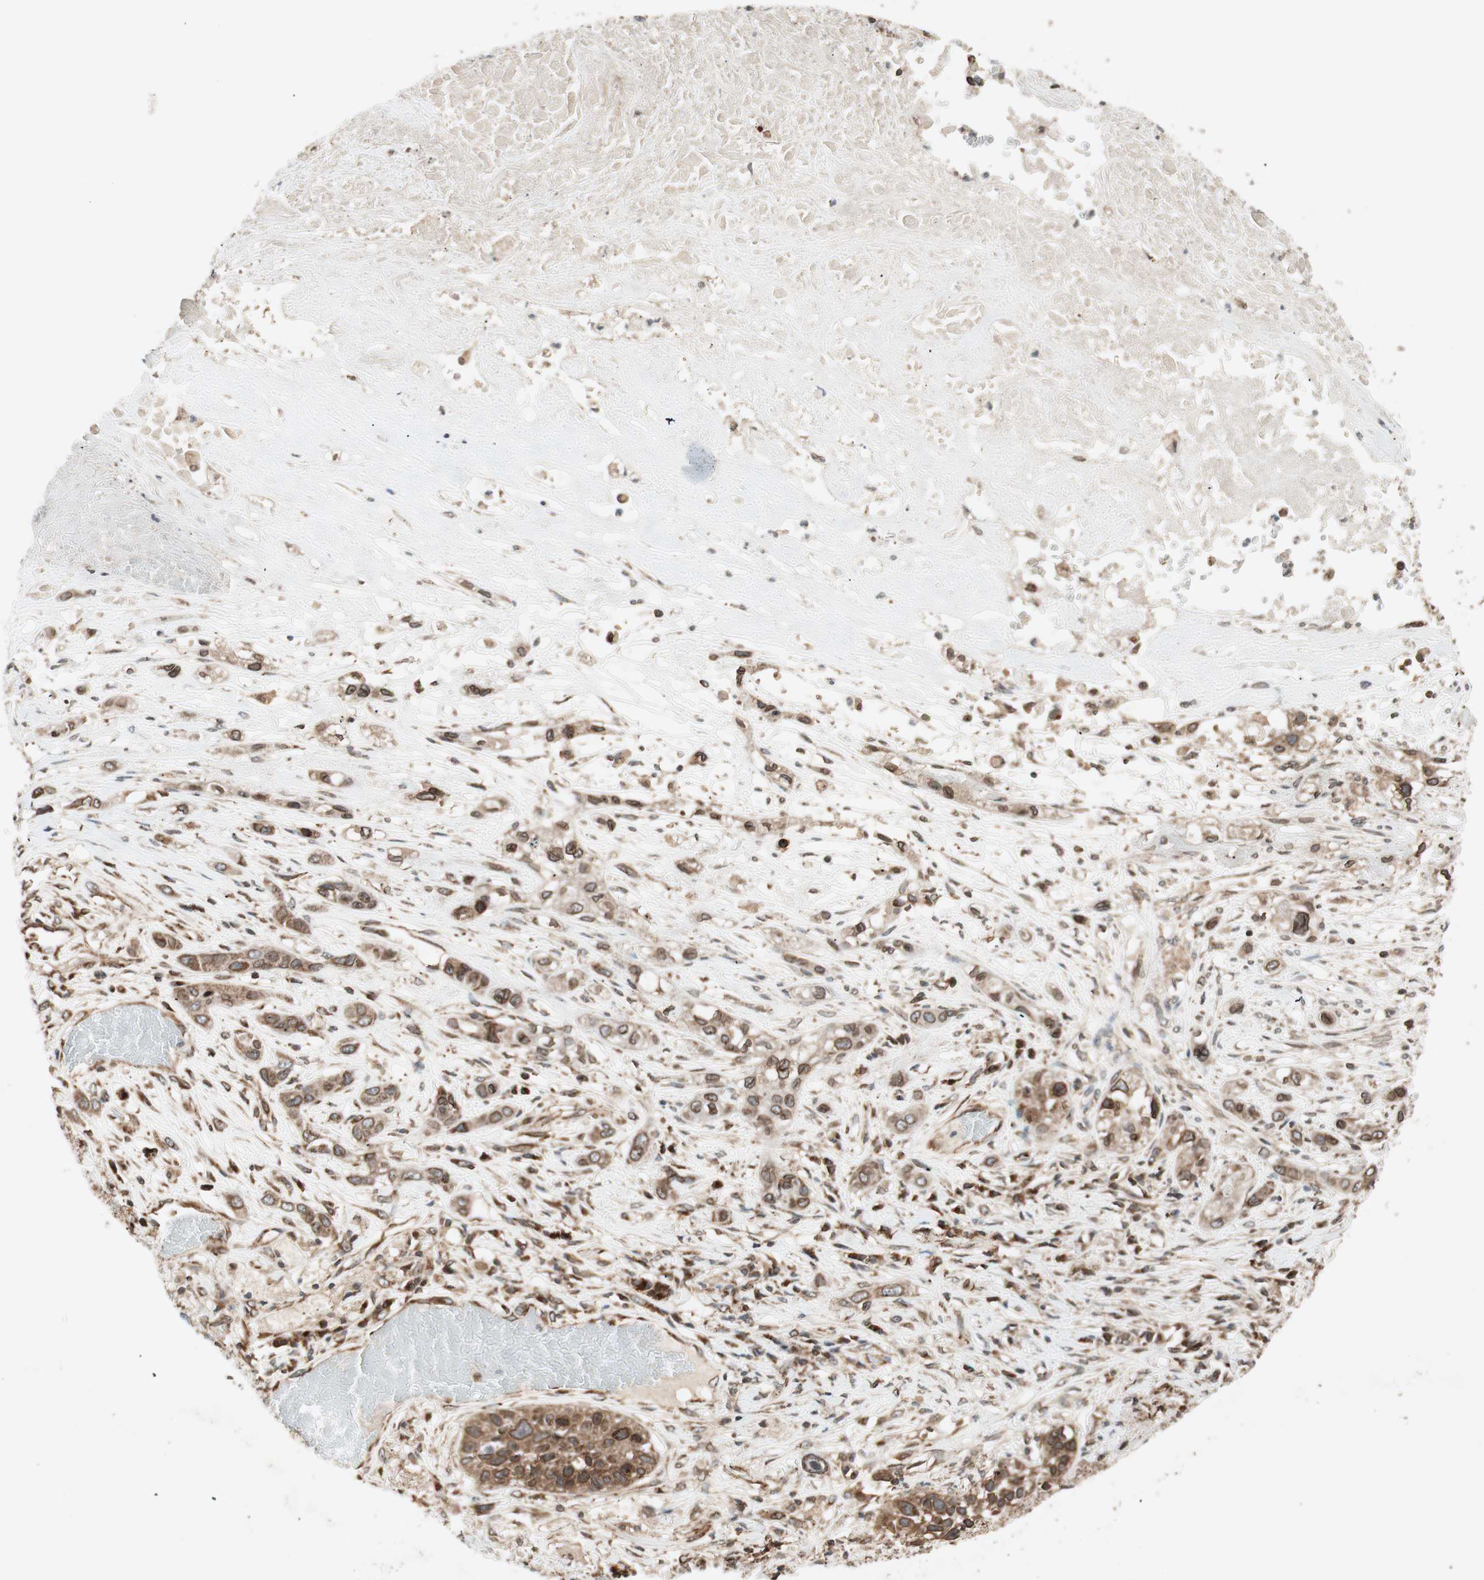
{"staining": {"intensity": "strong", "quantity": ">75%", "location": "cytoplasmic/membranous,nuclear"}, "tissue": "lung cancer", "cell_type": "Tumor cells", "image_type": "cancer", "snomed": [{"axis": "morphology", "description": "Squamous cell carcinoma, NOS"}, {"axis": "topography", "description": "Lung"}], "caption": "Strong cytoplasmic/membranous and nuclear protein positivity is present in about >75% of tumor cells in squamous cell carcinoma (lung).", "gene": "NUP62", "patient": {"sex": "male", "age": 71}}